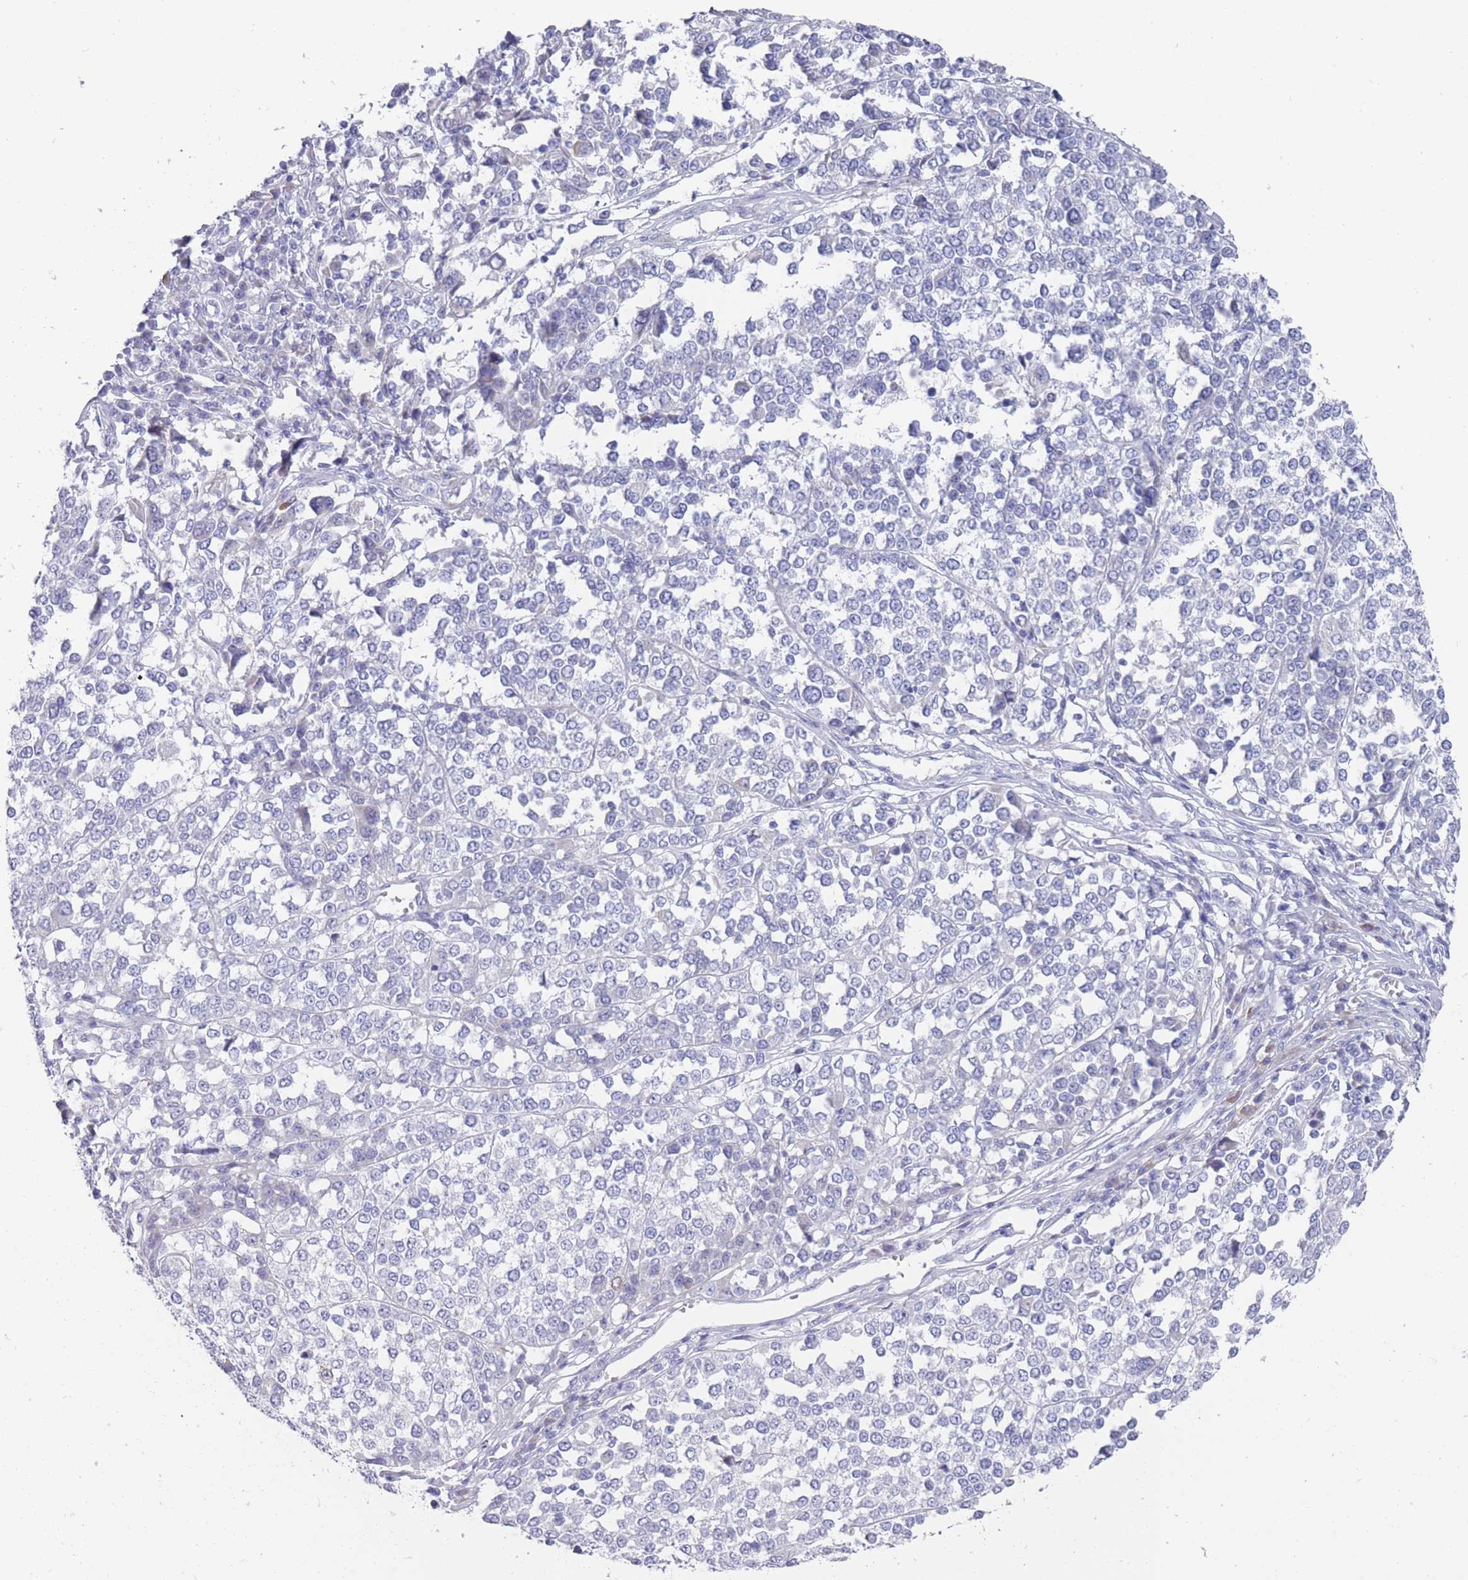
{"staining": {"intensity": "negative", "quantity": "none", "location": "none"}, "tissue": "melanoma", "cell_type": "Tumor cells", "image_type": "cancer", "snomed": [{"axis": "morphology", "description": "Malignant melanoma, Metastatic site"}, {"axis": "topography", "description": "Lymph node"}], "caption": "This is an IHC histopathology image of human melanoma. There is no positivity in tumor cells.", "gene": "ST8SIA5", "patient": {"sex": "male", "age": 44}}